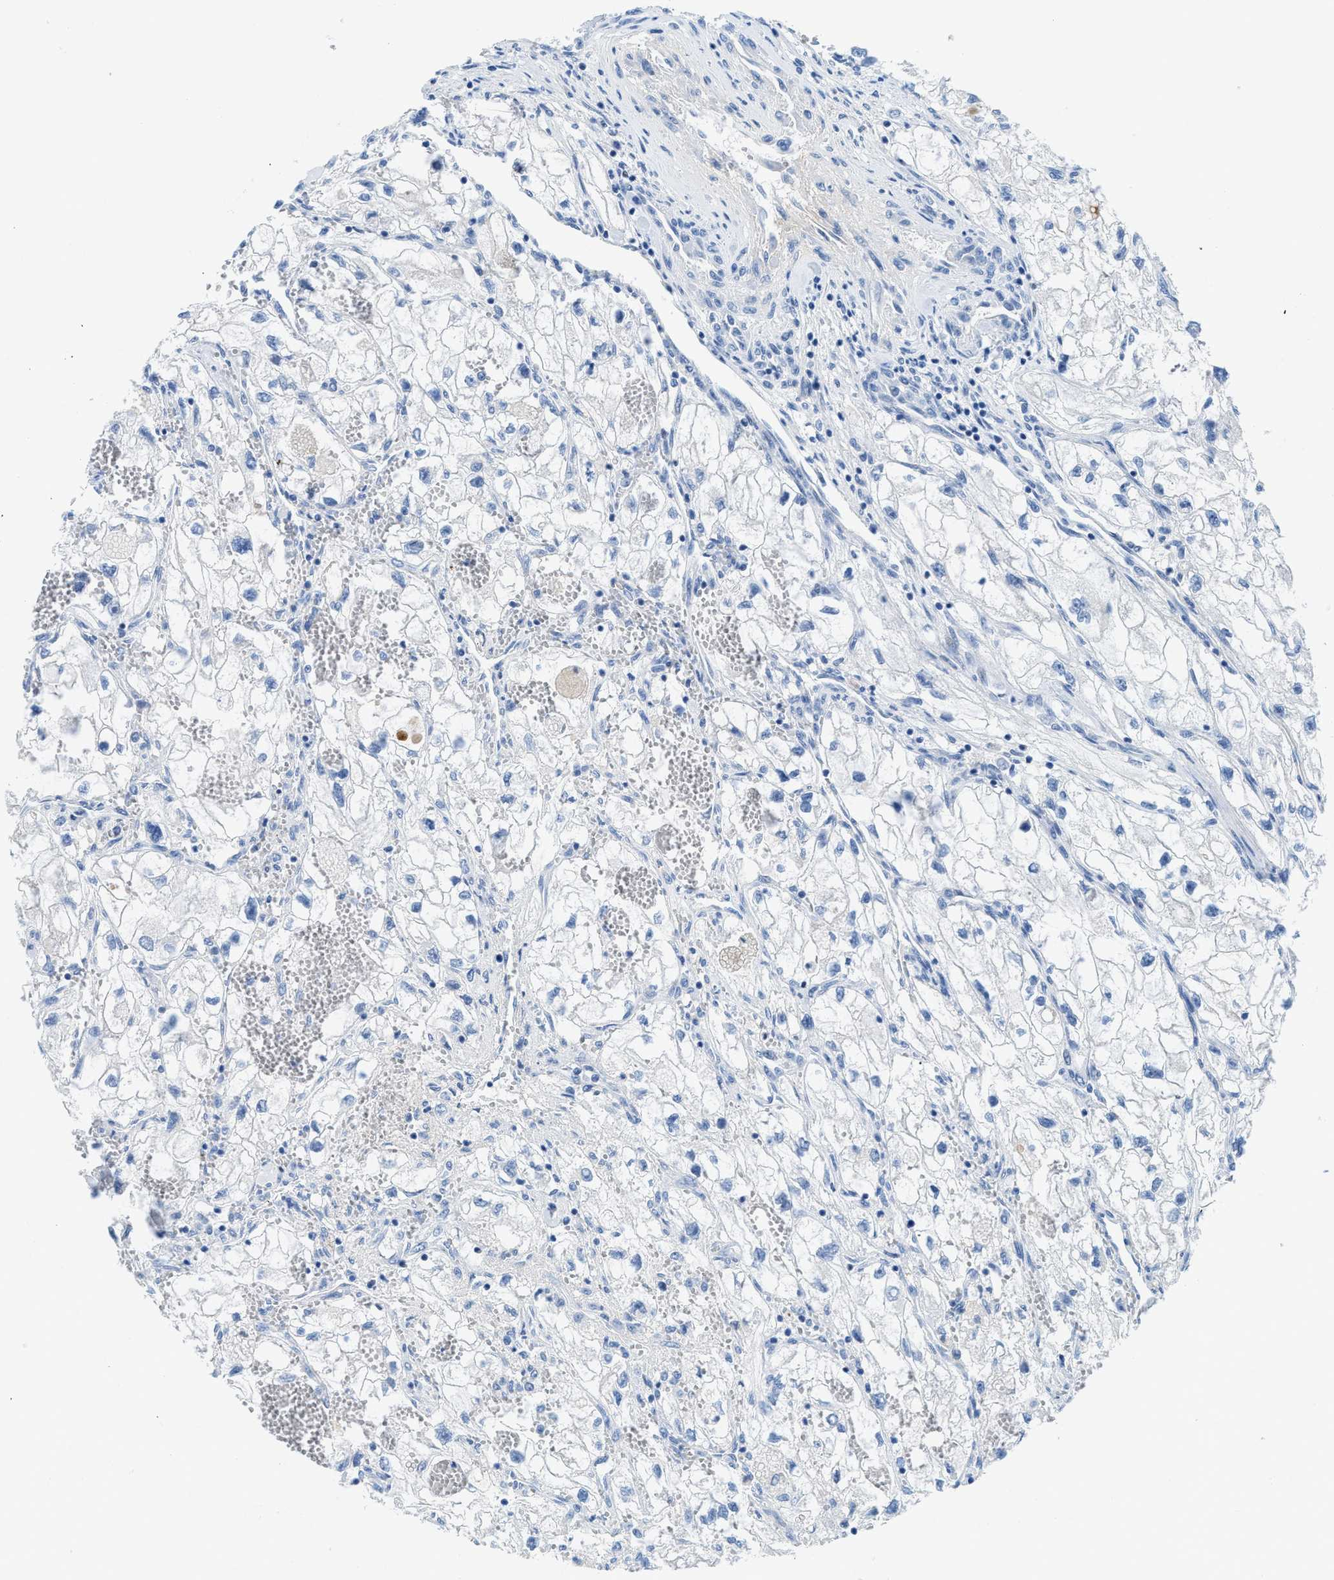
{"staining": {"intensity": "negative", "quantity": "none", "location": "none"}, "tissue": "renal cancer", "cell_type": "Tumor cells", "image_type": "cancer", "snomed": [{"axis": "morphology", "description": "Adenocarcinoma, NOS"}, {"axis": "topography", "description": "Kidney"}], "caption": "Immunohistochemistry (IHC) micrograph of human renal cancer stained for a protein (brown), which reveals no expression in tumor cells.", "gene": "MBL2", "patient": {"sex": "female", "age": 70}}